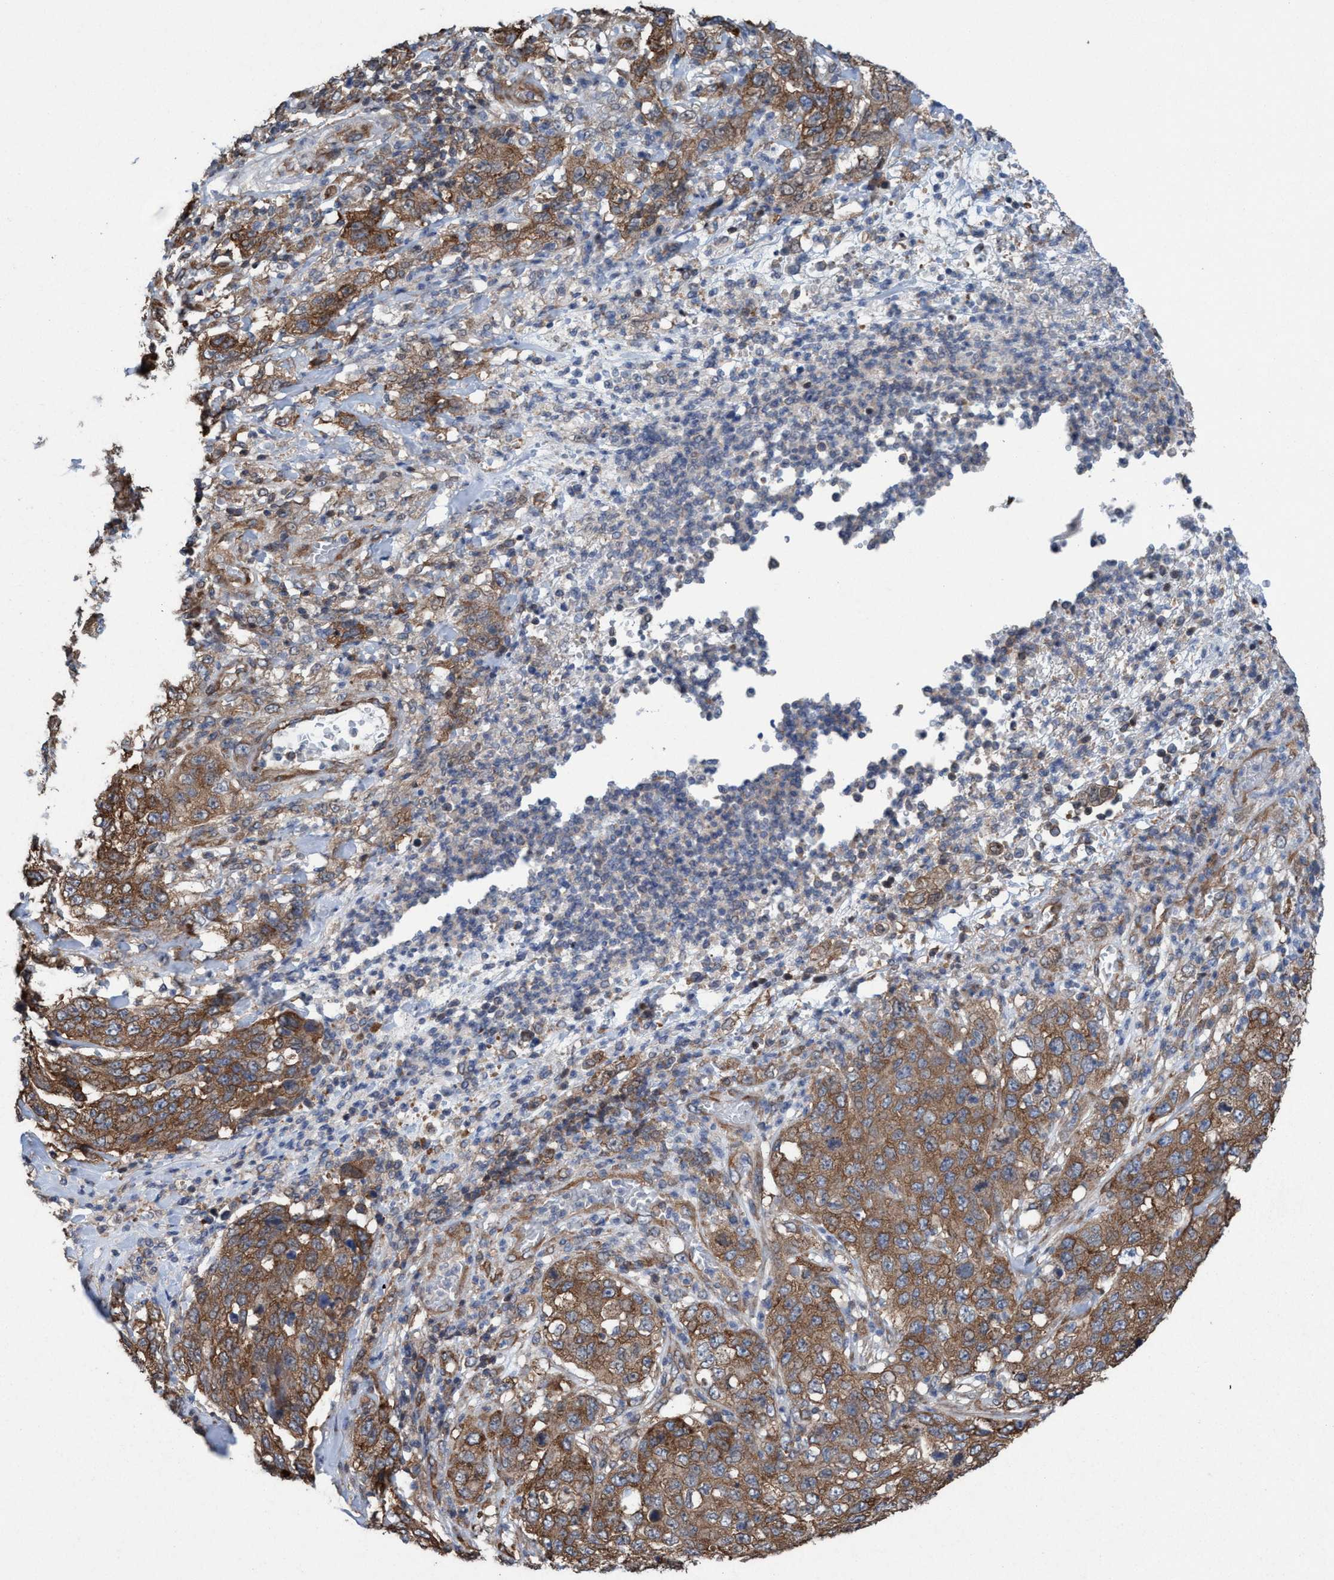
{"staining": {"intensity": "moderate", "quantity": ">75%", "location": "cytoplasmic/membranous"}, "tissue": "stomach cancer", "cell_type": "Tumor cells", "image_type": "cancer", "snomed": [{"axis": "morphology", "description": "Adenocarcinoma, NOS"}, {"axis": "topography", "description": "Stomach"}], "caption": "There is medium levels of moderate cytoplasmic/membranous staining in tumor cells of stomach cancer, as demonstrated by immunohistochemical staining (brown color).", "gene": "METAP2", "patient": {"sex": "male", "age": 48}}